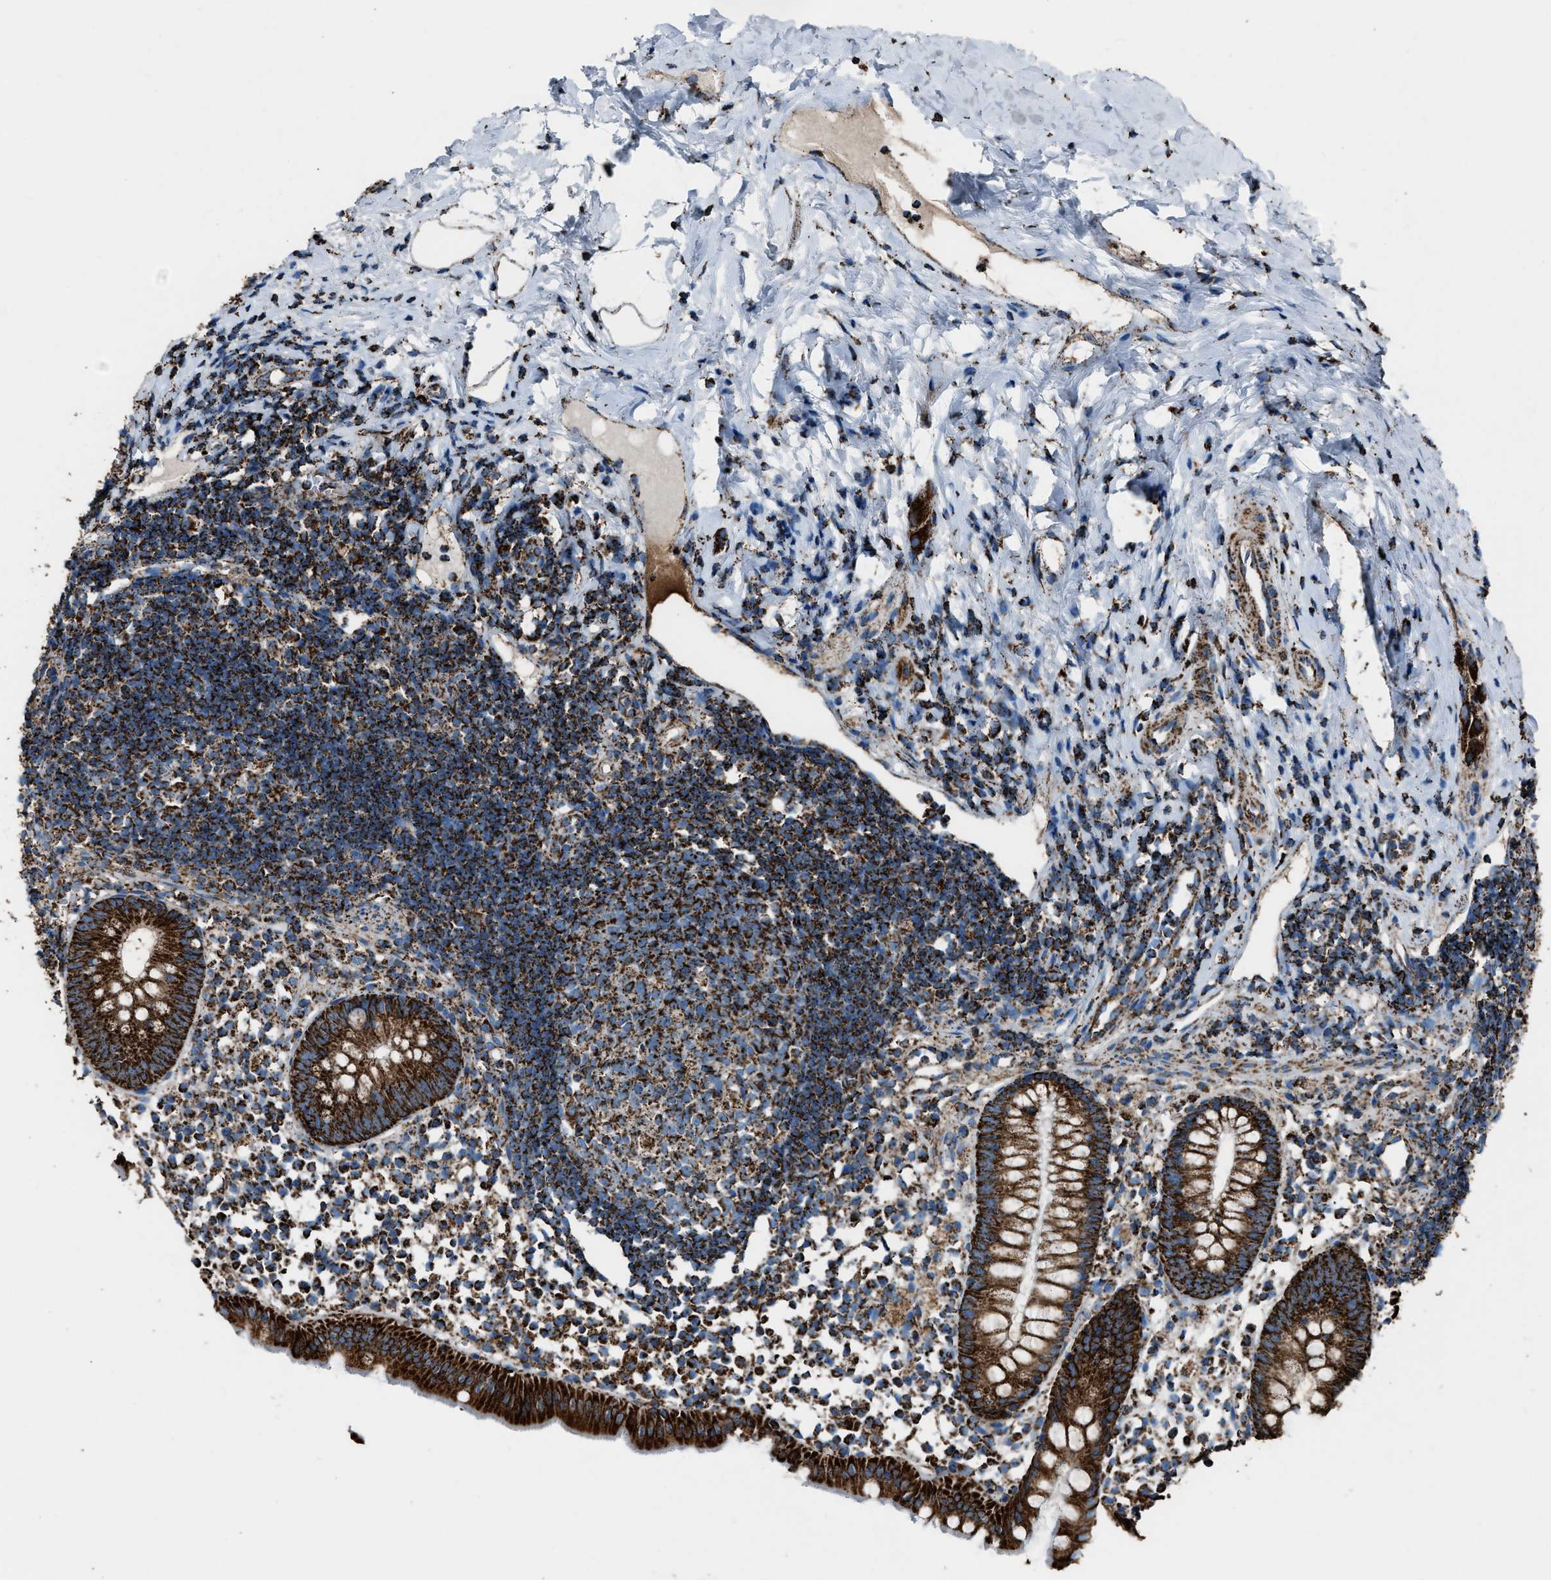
{"staining": {"intensity": "strong", "quantity": ">75%", "location": "cytoplasmic/membranous"}, "tissue": "appendix", "cell_type": "Glandular cells", "image_type": "normal", "snomed": [{"axis": "morphology", "description": "Normal tissue, NOS"}, {"axis": "topography", "description": "Appendix"}], "caption": "A brown stain highlights strong cytoplasmic/membranous staining of a protein in glandular cells of benign human appendix.", "gene": "MDH2", "patient": {"sex": "female", "age": 20}}